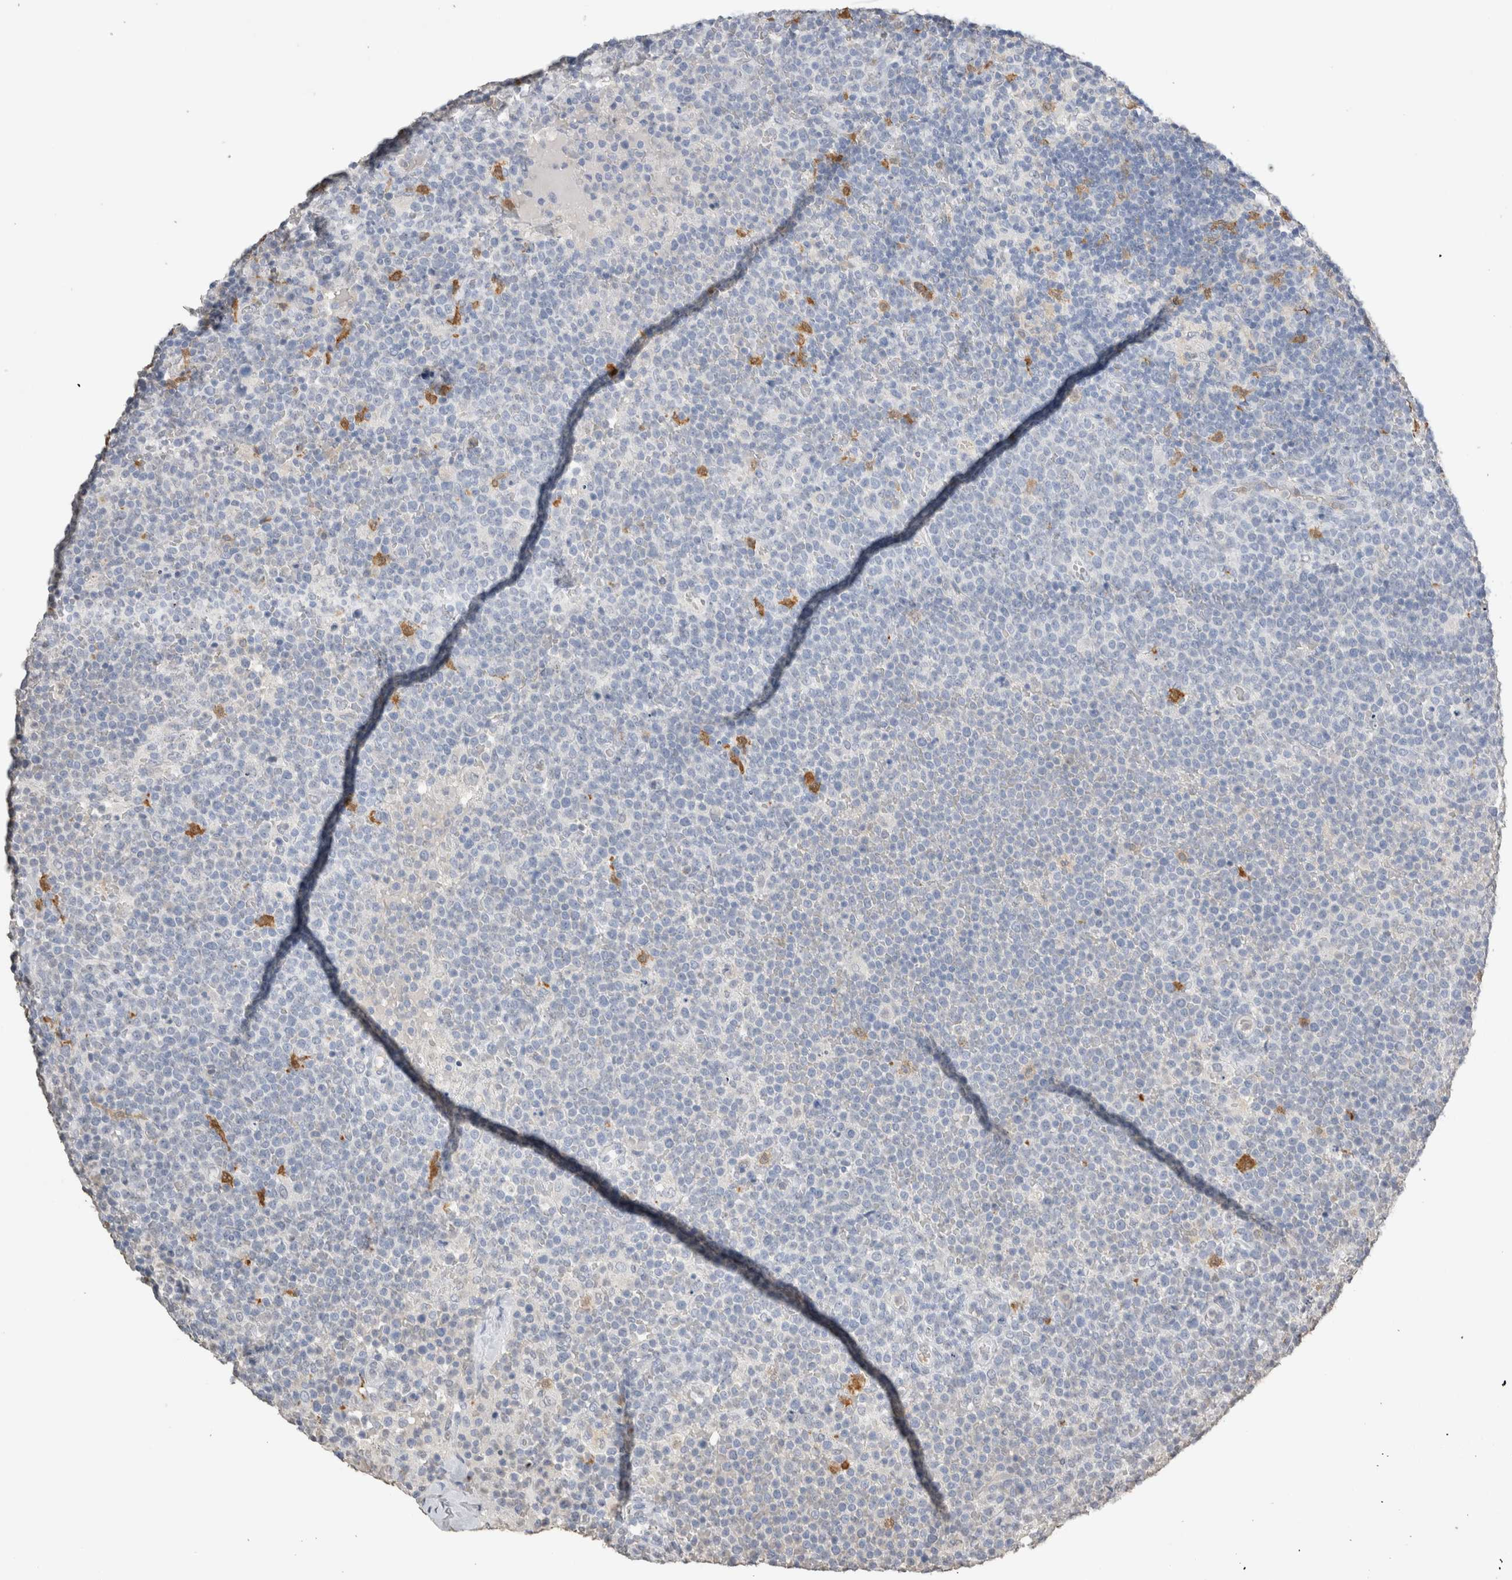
{"staining": {"intensity": "negative", "quantity": "none", "location": "none"}, "tissue": "lymphoma", "cell_type": "Tumor cells", "image_type": "cancer", "snomed": [{"axis": "morphology", "description": "Malignant lymphoma, non-Hodgkin's type, High grade"}, {"axis": "topography", "description": "Lymph node"}], "caption": "A photomicrograph of human high-grade malignant lymphoma, non-Hodgkin's type is negative for staining in tumor cells.", "gene": "LGALS2", "patient": {"sex": "male", "age": 61}}